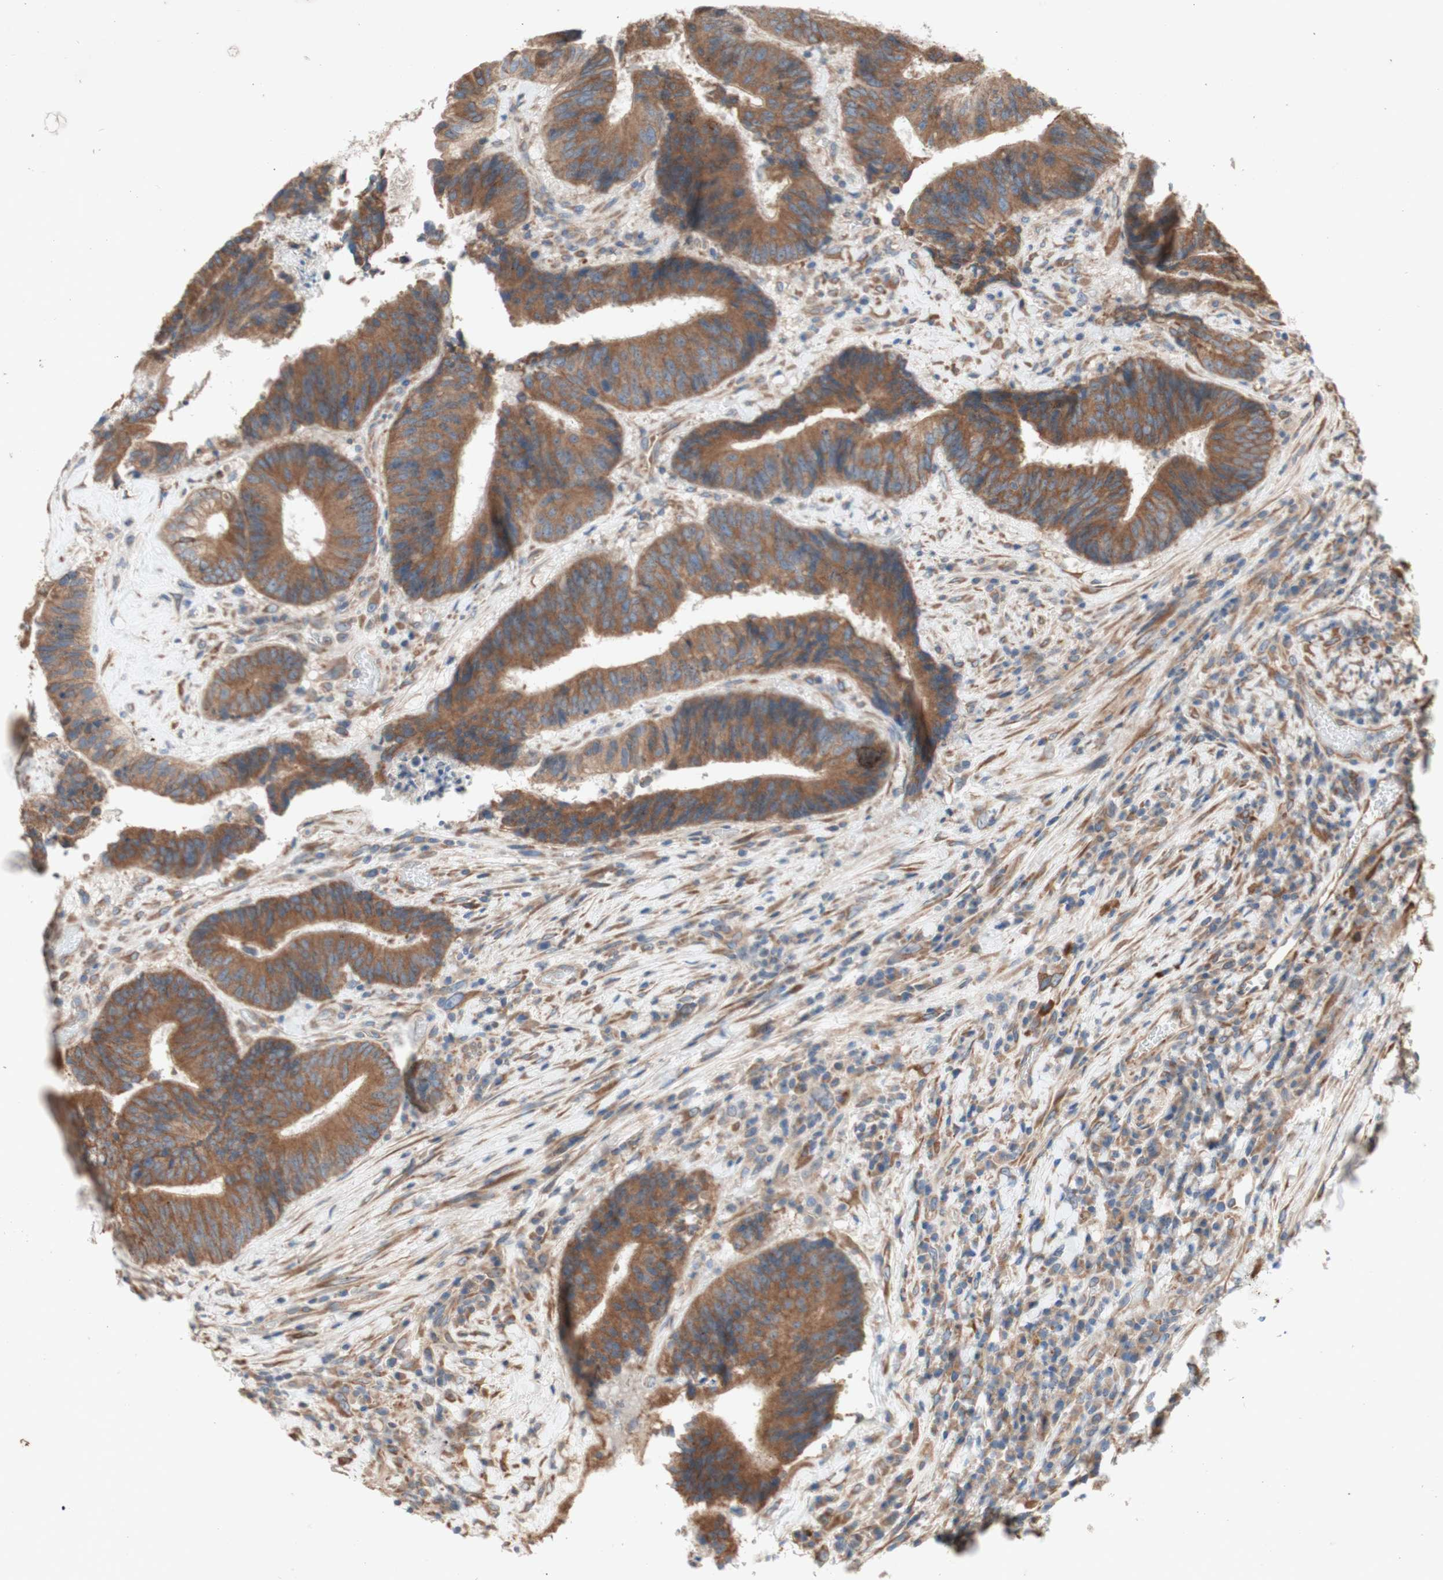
{"staining": {"intensity": "moderate", "quantity": ">75%", "location": "cytoplasmic/membranous"}, "tissue": "colorectal cancer", "cell_type": "Tumor cells", "image_type": "cancer", "snomed": [{"axis": "morphology", "description": "Adenocarcinoma, NOS"}, {"axis": "topography", "description": "Rectum"}], "caption": "Human colorectal cancer stained for a protein (brown) exhibits moderate cytoplasmic/membranous positive staining in about >75% of tumor cells.", "gene": "SOCS2", "patient": {"sex": "male", "age": 72}}